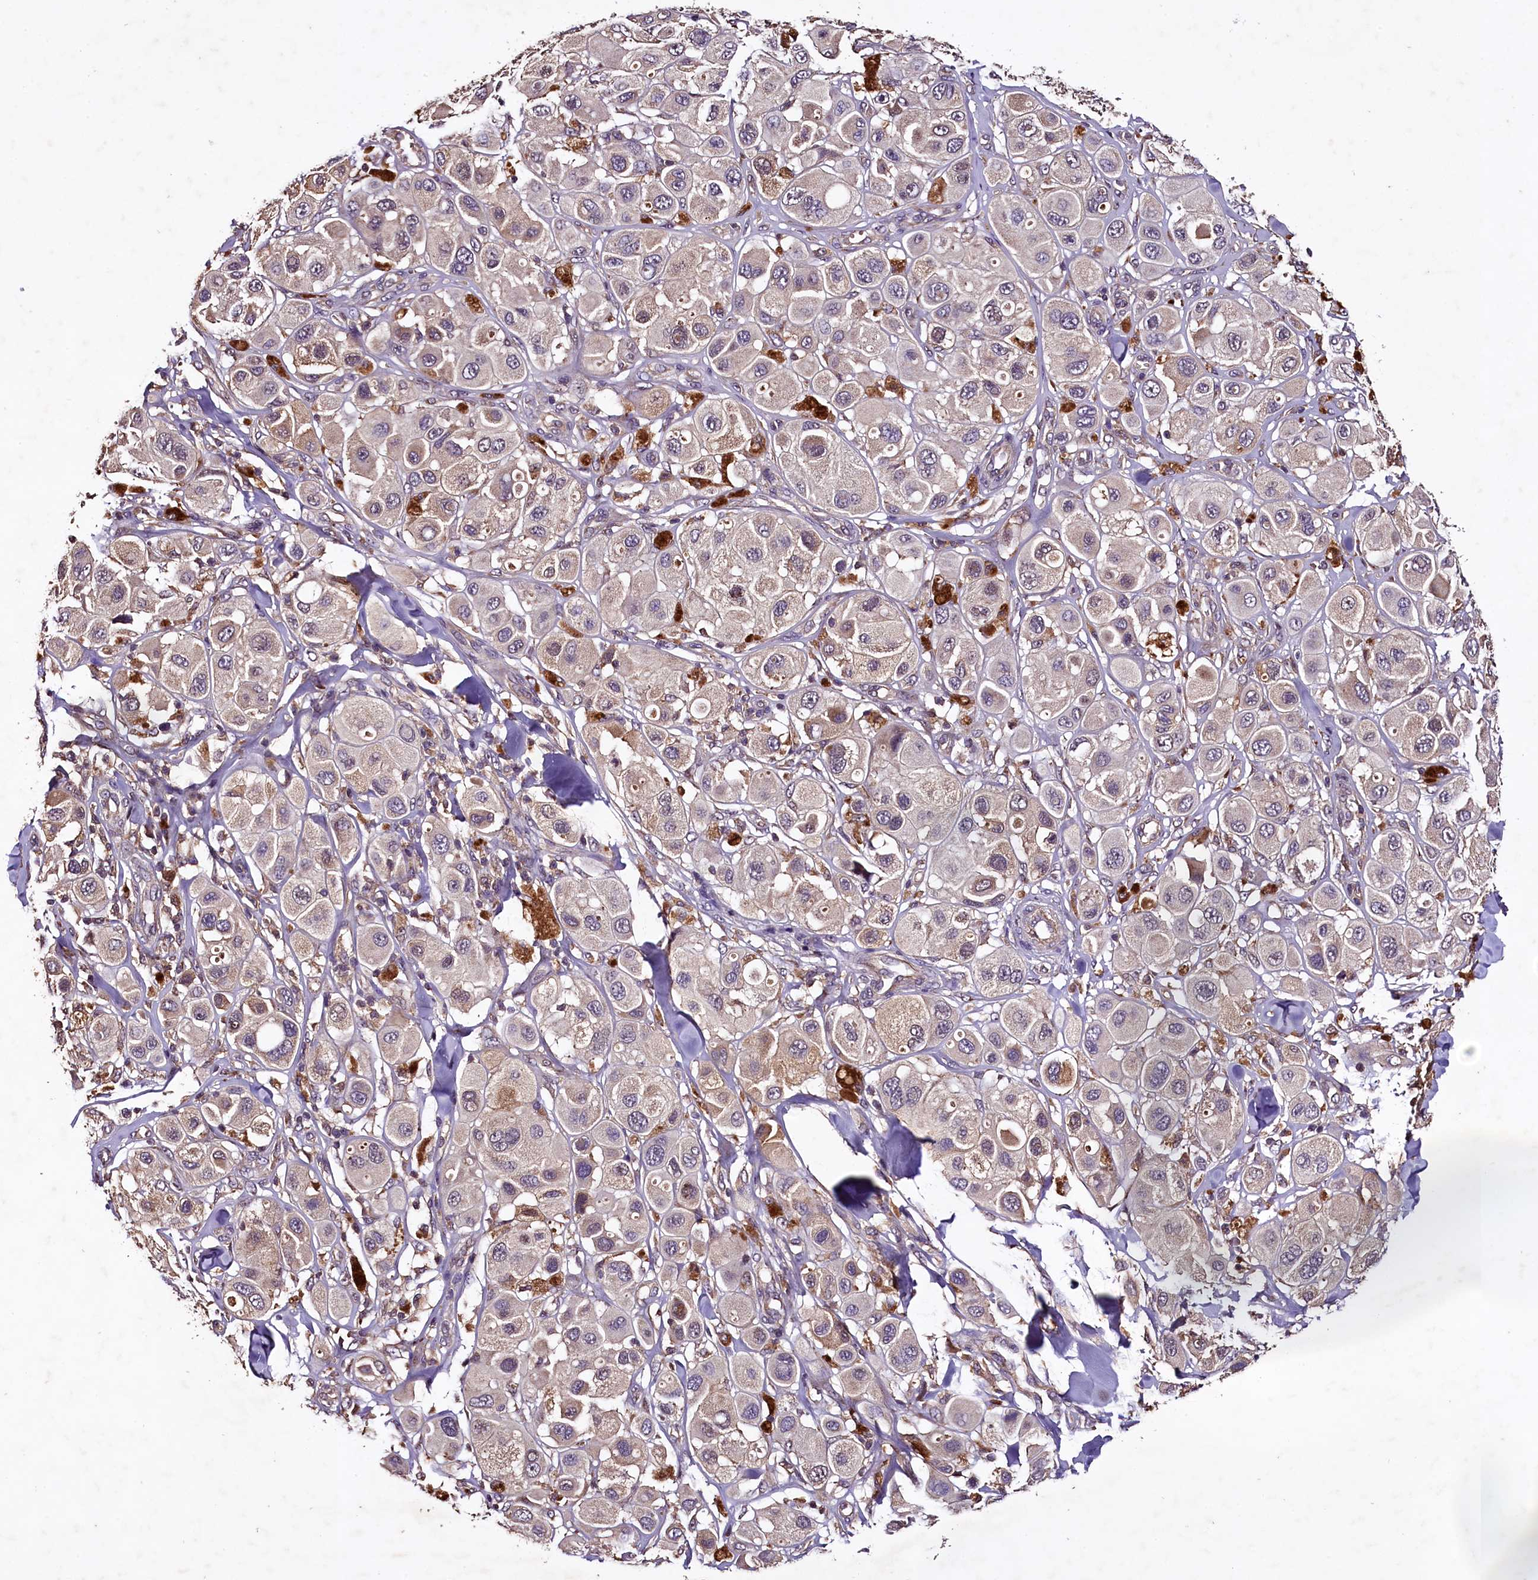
{"staining": {"intensity": "weak", "quantity": "<25%", "location": "nuclear"}, "tissue": "melanoma", "cell_type": "Tumor cells", "image_type": "cancer", "snomed": [{"axis": "morphology", "description": "Malignant melanoma, Metastatic site"}, {"axis": "topography", "description": "Skin"}], "caption": "Immunohistochemistry (IHC) image of neoplastic tissue: malignant melanoma (metastatic site) stained with DAB shows no significant protein expression in tumor cells.", "gene": "PLXNB1", "patient": {"sex": "male", "age": 41}}